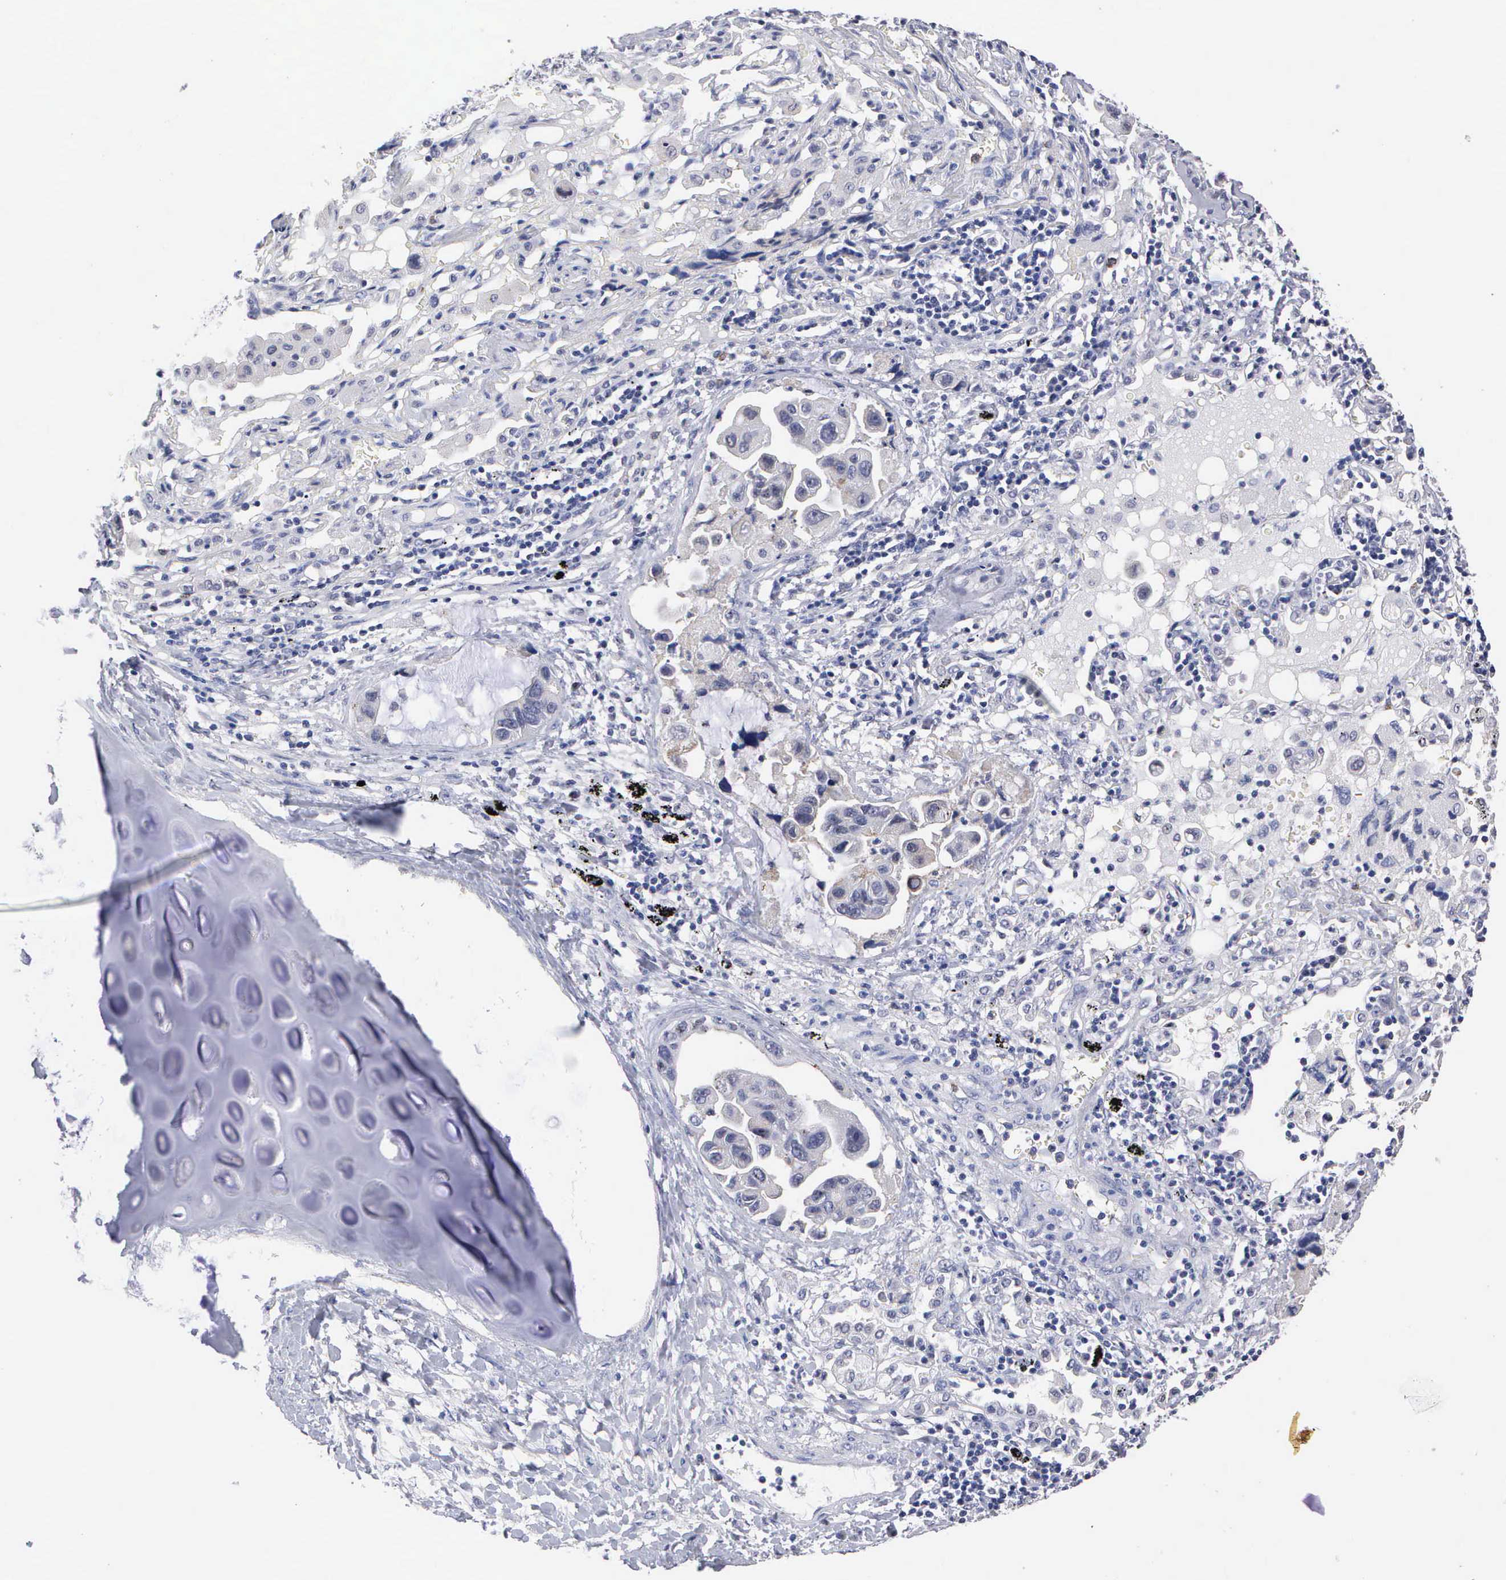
{"staining": {"intensity": "negative", "quantity": "none", "location": "none"}, "tissue": "lung cancer", "cell_type": "Tumor cells", "image_type": "cancer", "snomed": [{"axis": "morphology", "description": "Adenocarcinoma, NOS"}, {"axis": "topography", "description": "Lung"}], "caption": "Tumor cells show no significant staining in lung cancer (adenocarcinoma).", "gene": "KDM6A", "patient": {"sex": "male", "age": 64}}